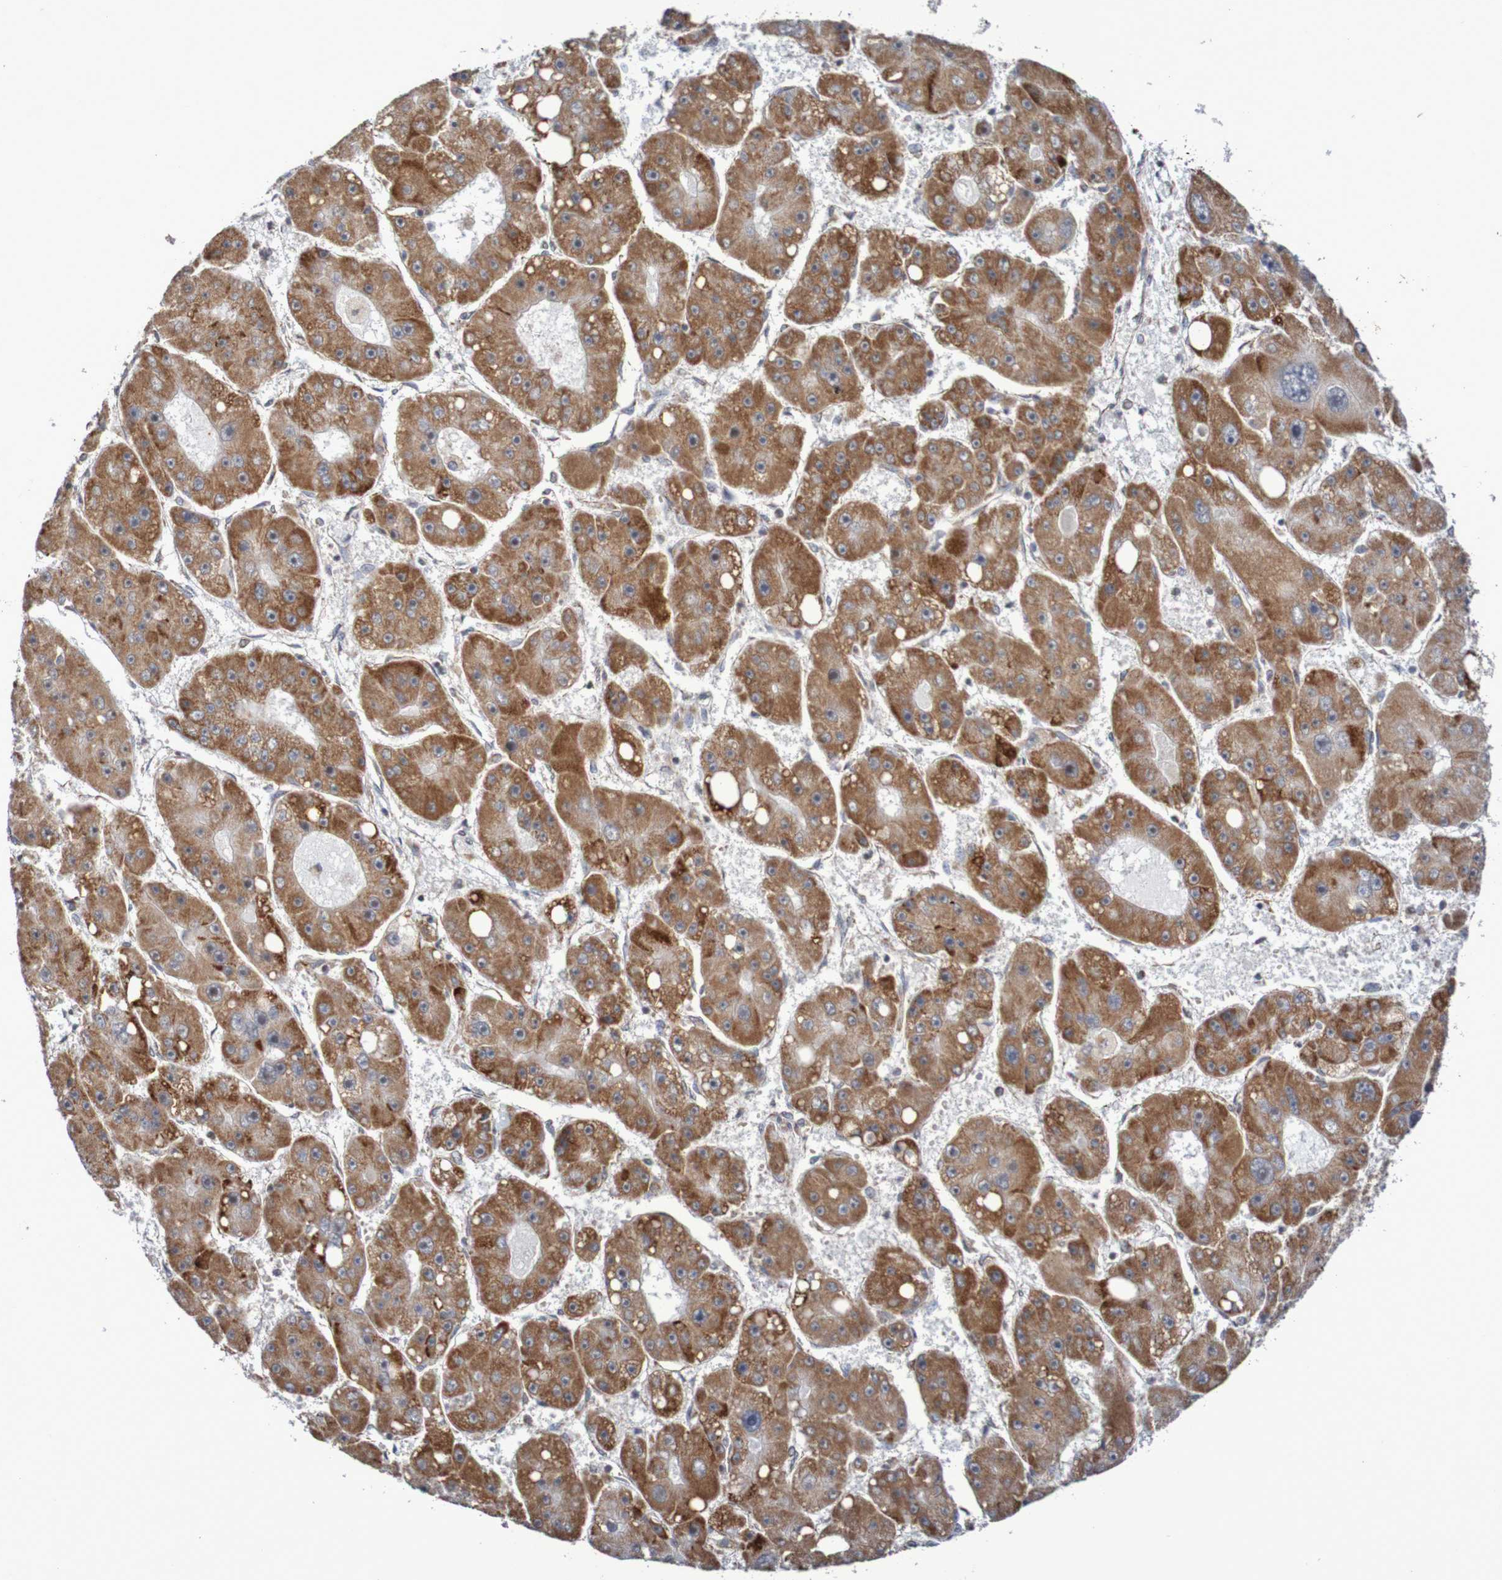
{"staining": {"intensity": "moderate", "quantity": ">75%", "location": "cytoplasmic/membranous"}, "tissue": "liver cancer", "cell_type": "Tumor cells", "image_type": "cancer", "snomed": [{"axis": "morphology", "description": "Carcinoma, Hepatocellular, NOS"}, {"axis": "topography", "description": "Liver"}], "caption": "Brown immunohistochemical staining in human liver cancer displays moderate cytoplasmic/membranous expression in approximately >75% of tumor cells.", "gene": "DVL1", "patient": {"sex": "female", "age": 61}}